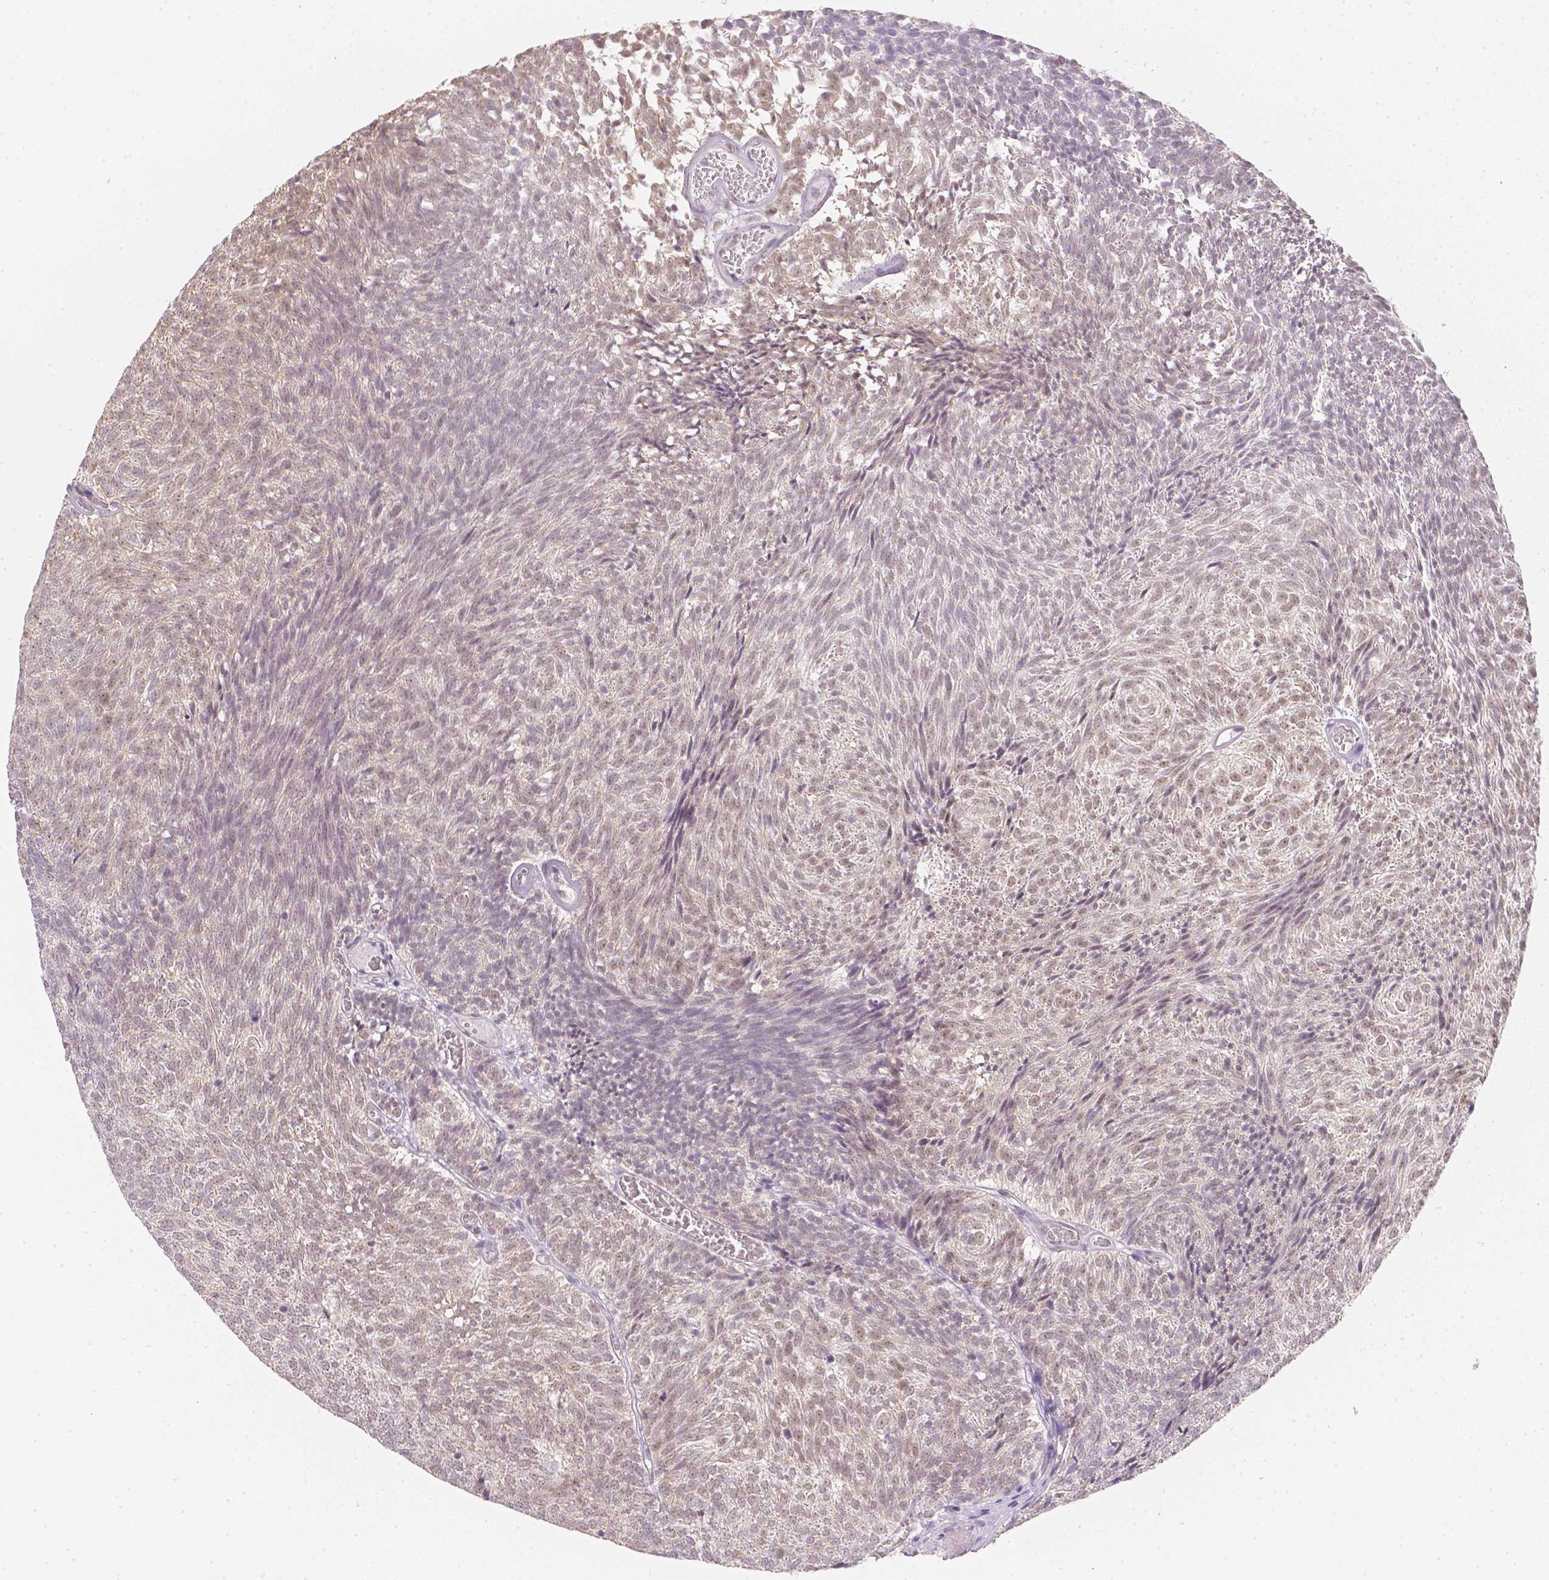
{"staining": {"intensity": "moderate", "quantity": "<25%", "location": "nuclear"}, "tissue": "urothelial cancer", "cell_type": "Tumor cells", "image_type": "cancer", "snomed": [{"axis": "morphology", "description": "Urothelial carcinoma, Low grade"}, {"axis": "topography", "description": "Urinary bladder"}], "caption": "Human urothelial cancer stained with a brown dye exhibits moderate nuclear positive positivity in approximately <25% of tumor cells.", "gene": "NVL", "patient": {"sex": "male", "age": 77}}